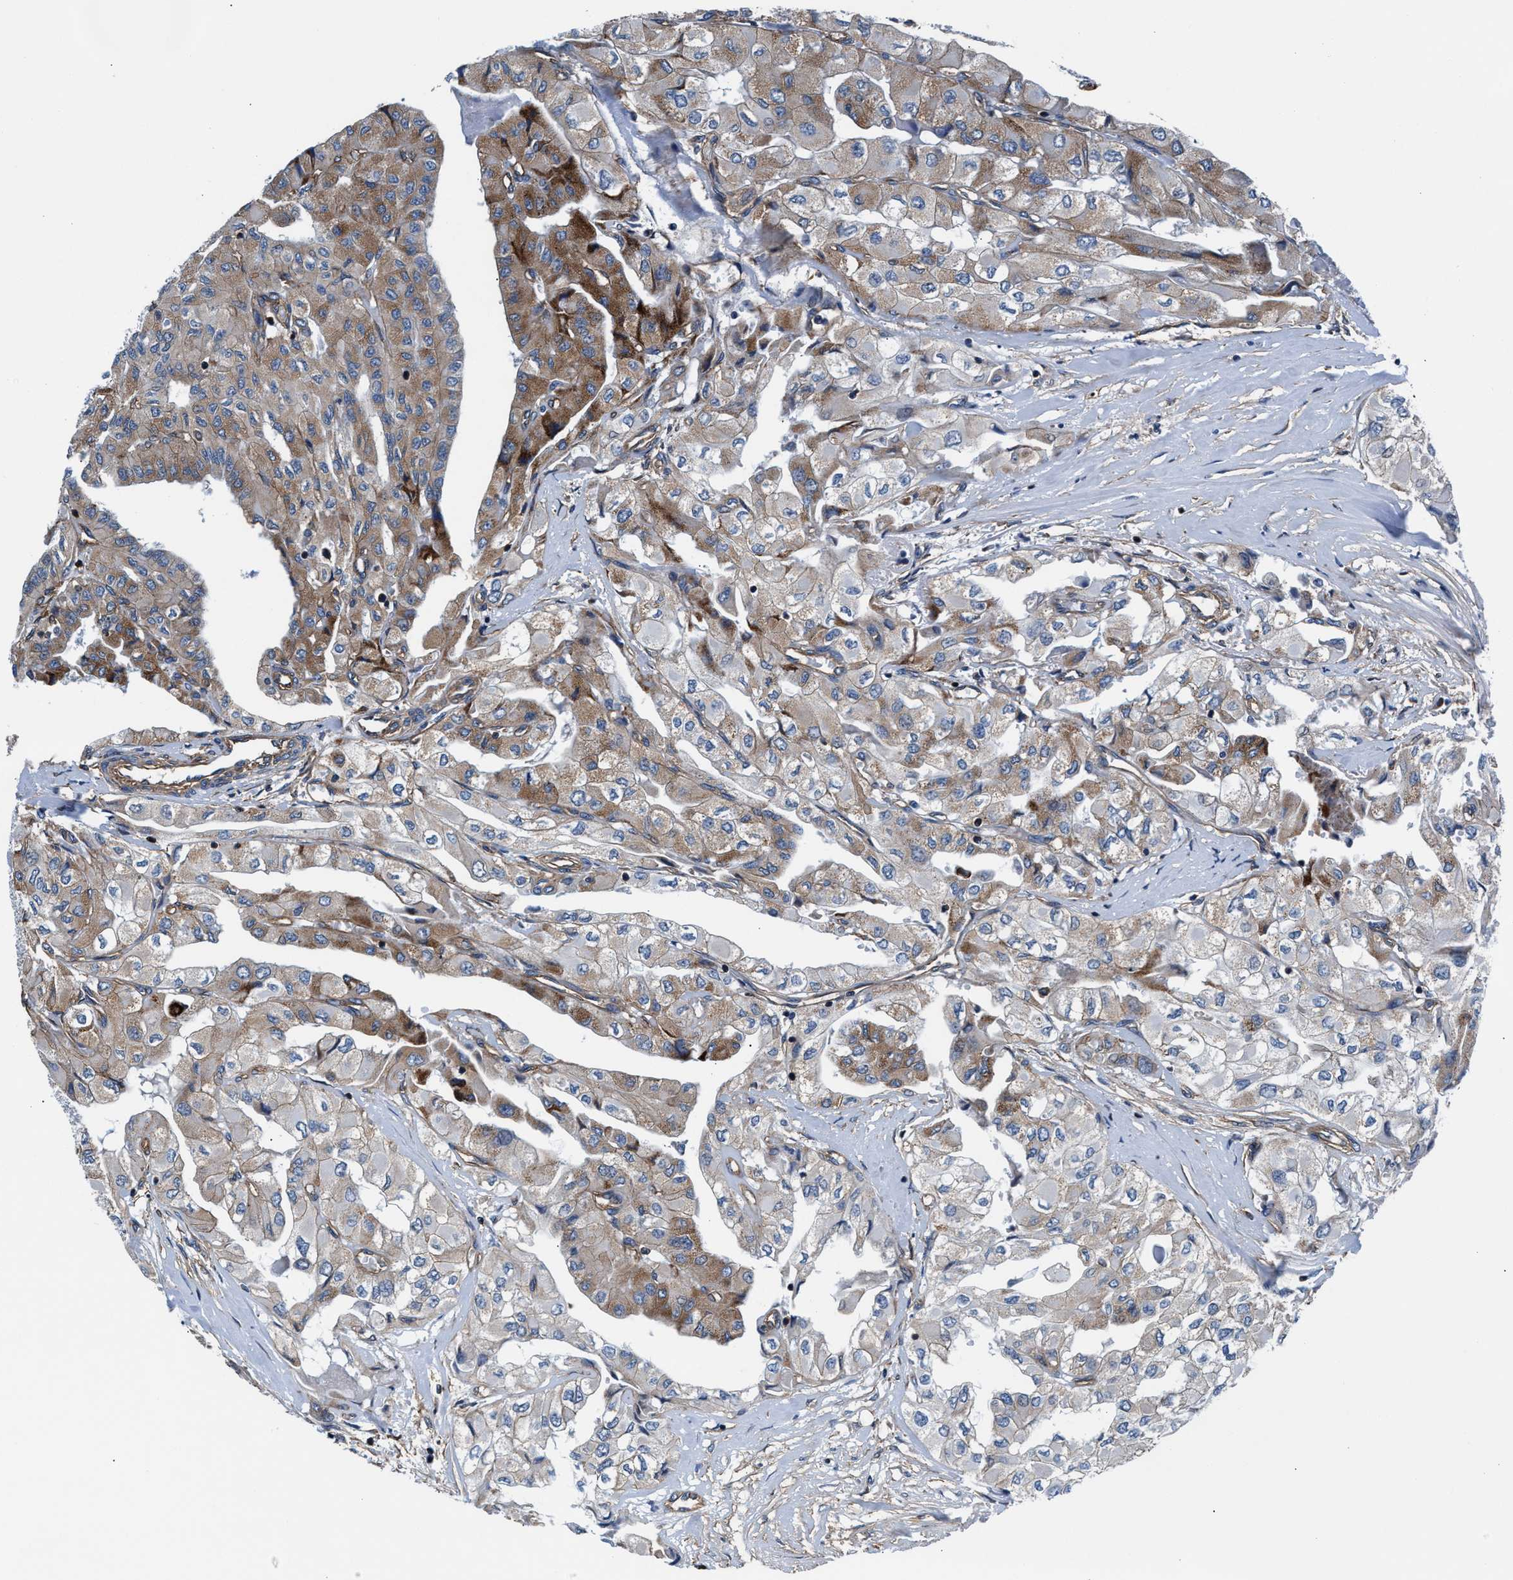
{"staining": {"intensity": "moderate", "quantity": ">75%", "location": "cytoplasmic/membranous"}, "tissue": "thyroid cancer", "cell_type": "Tumor cells", "image_type": "cancer", "snomed": [{"axis": "morphology", "description": "Papillary adenocarcinoma, NOS"}, {"axis": "topography", "description": "Thyroid gland"}], "caption": "This is a micrograph of immunohistochemistry (IHC) staining of papillary adenocarcinoma (thyroid), which shows moderate positivity in the cytoplasmic/membranous of tumor cells.", "gene": "NKTR", "patient": {"sex": "female", "age": 59}}